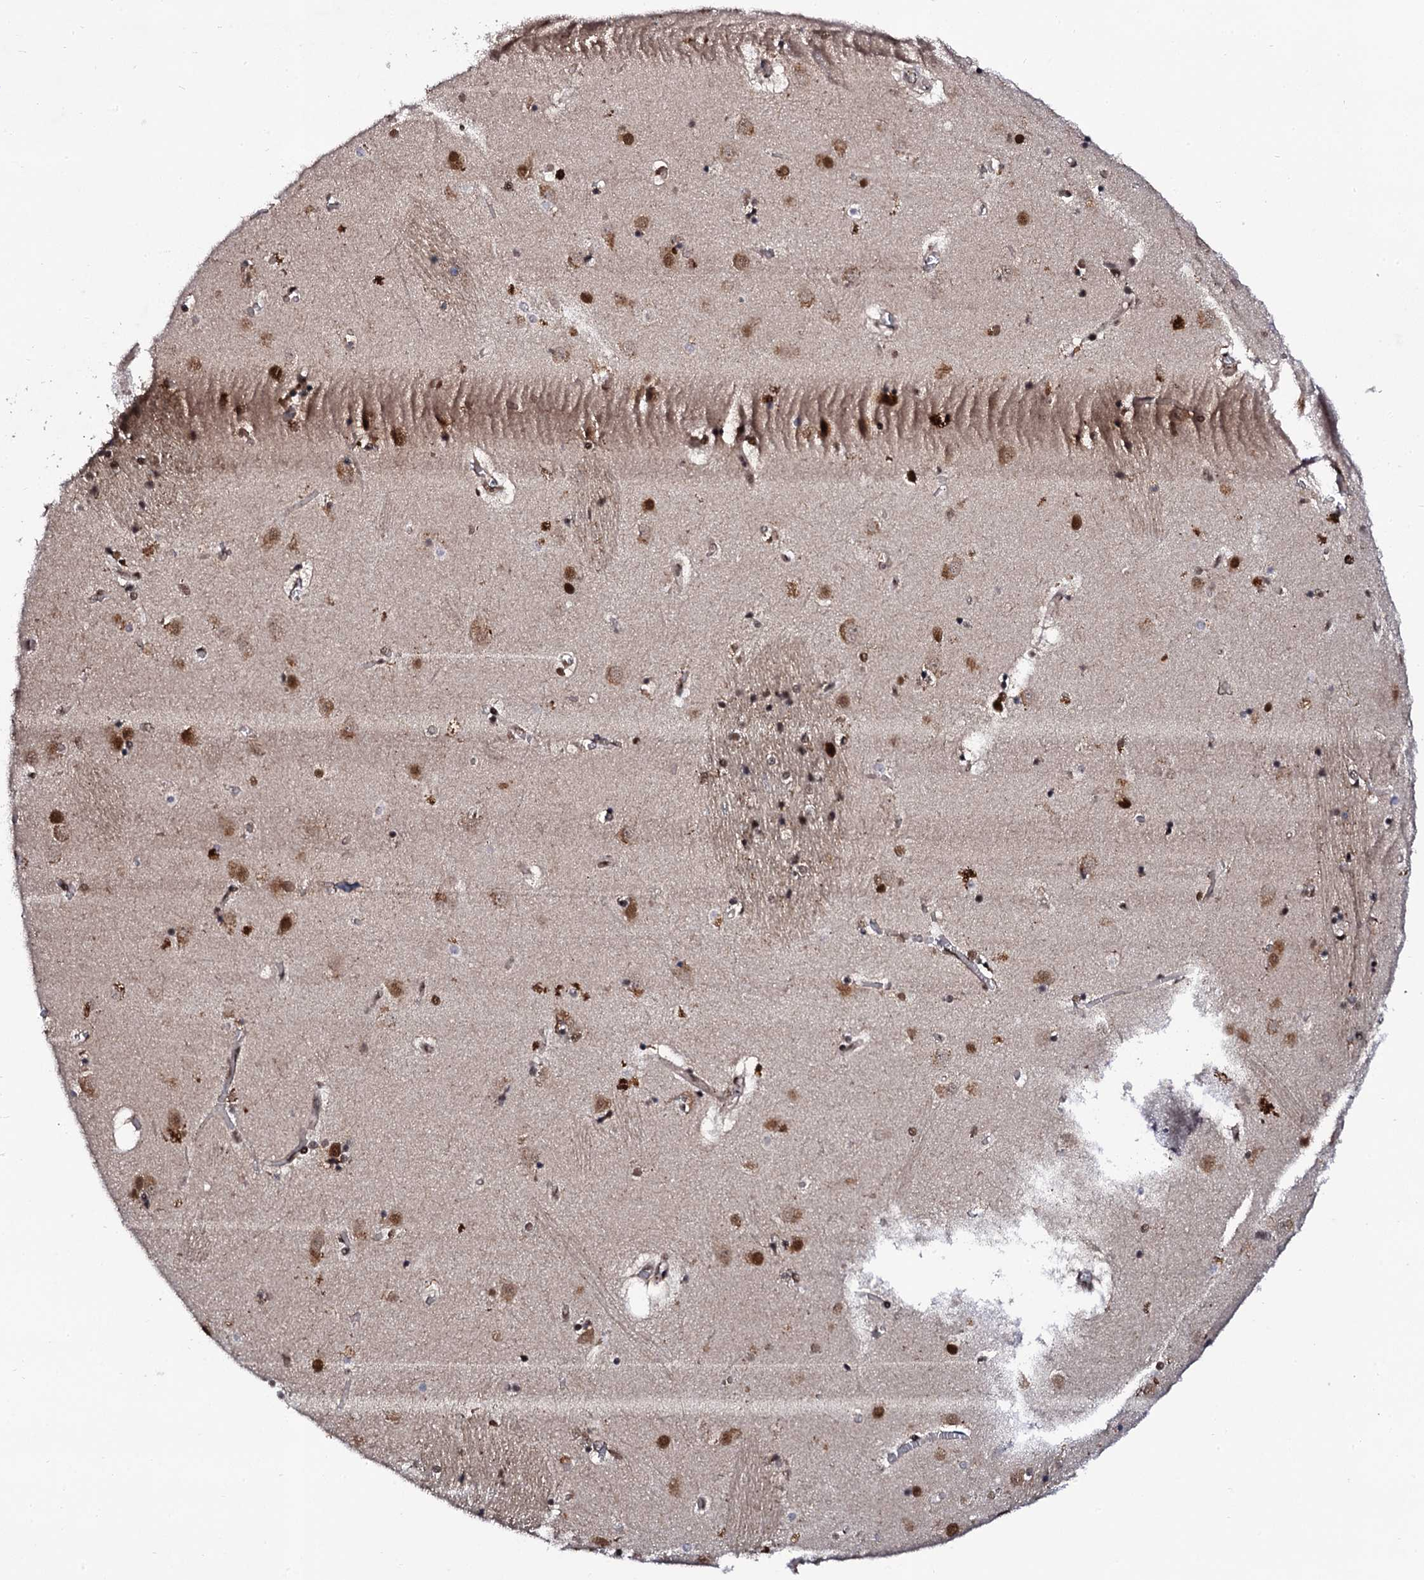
{"staining": {"intensity": "moderate", "quantity": "25%-75%", "location": "nuclear"}, "tissue": "caudate", "cell_type": "Glial cells", "image_type": "normal", "snomed": [{"axis": "morphology", "description": "Normal tissue, NOS"}, {"axis": "topography", "description": "Lateral ventricle wall"}], "caption": "Protein expression analysis of unremarkable caudate displays moderate nuclear positivity in about 25%-75% of glial cells. Using DAB (brown) and hematoxylin (blue) stains, captured at high magnification using brightfield microscopy.", "gene": "CSTF3", "patient": {"sex": "male", "age": 70}}